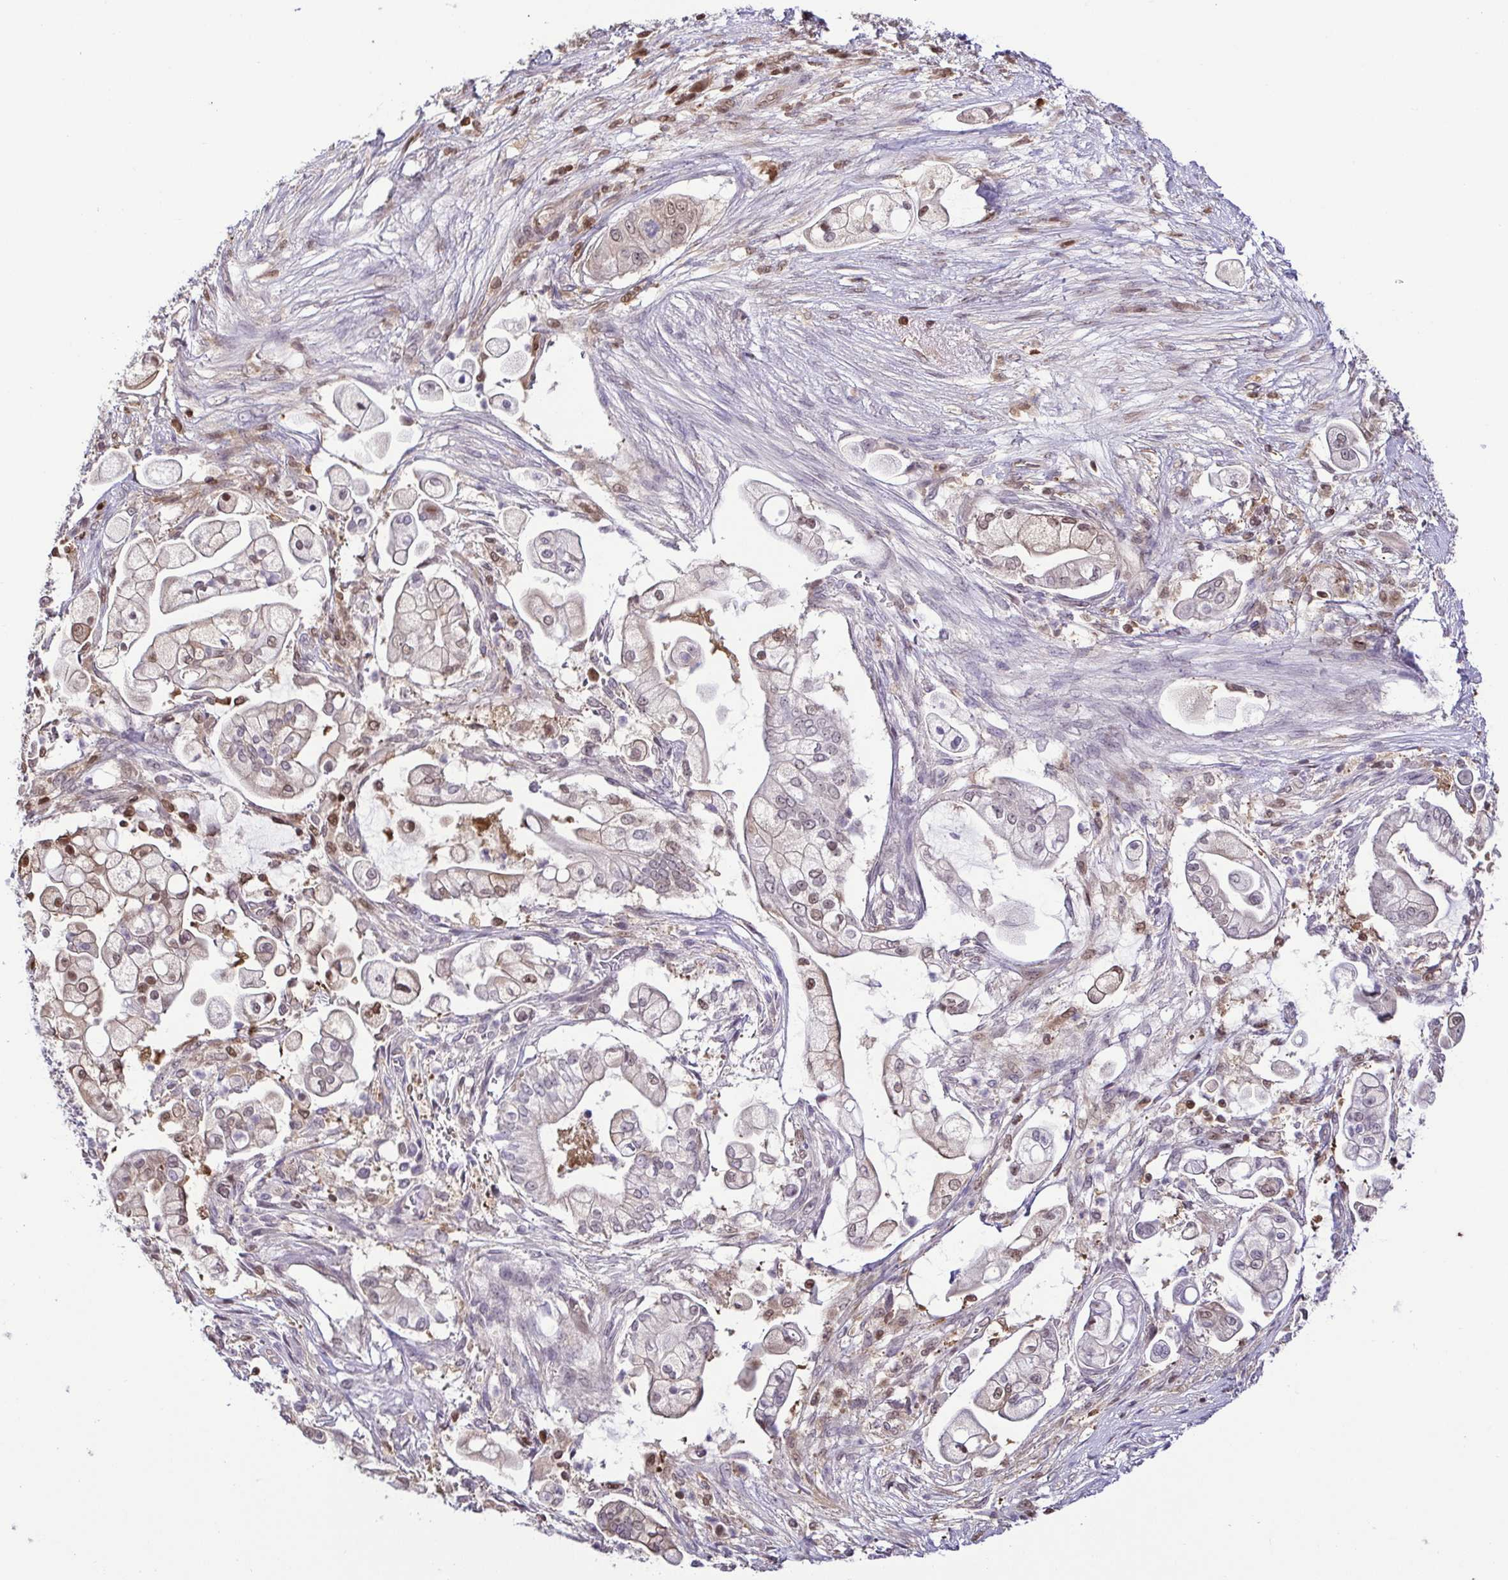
{"staining": {"intensity": "moderate", "quantity": ">75%", "location": "cytoplasmic/membranous,nuclear"}, "tissue": "pancreatic cancer", "cell_type": "Tumor cells", "image_type": "cancer", "snomed": [{"axis": "morphology", "description": "Adenocarcinoma, NOS"}, {"axis": "topography", "description": "Pancreas"}], "caption": "Immunohistochemistry photomicrograph of human pancreatic cancer stained for a protein (brown), which shows medium levels of moderate cytoplasmic/membranous and nuclear expression in approximately >75% of tumor cells.", "gene": "PSMB9", "patient": {"sex": "female", "age": 69}}